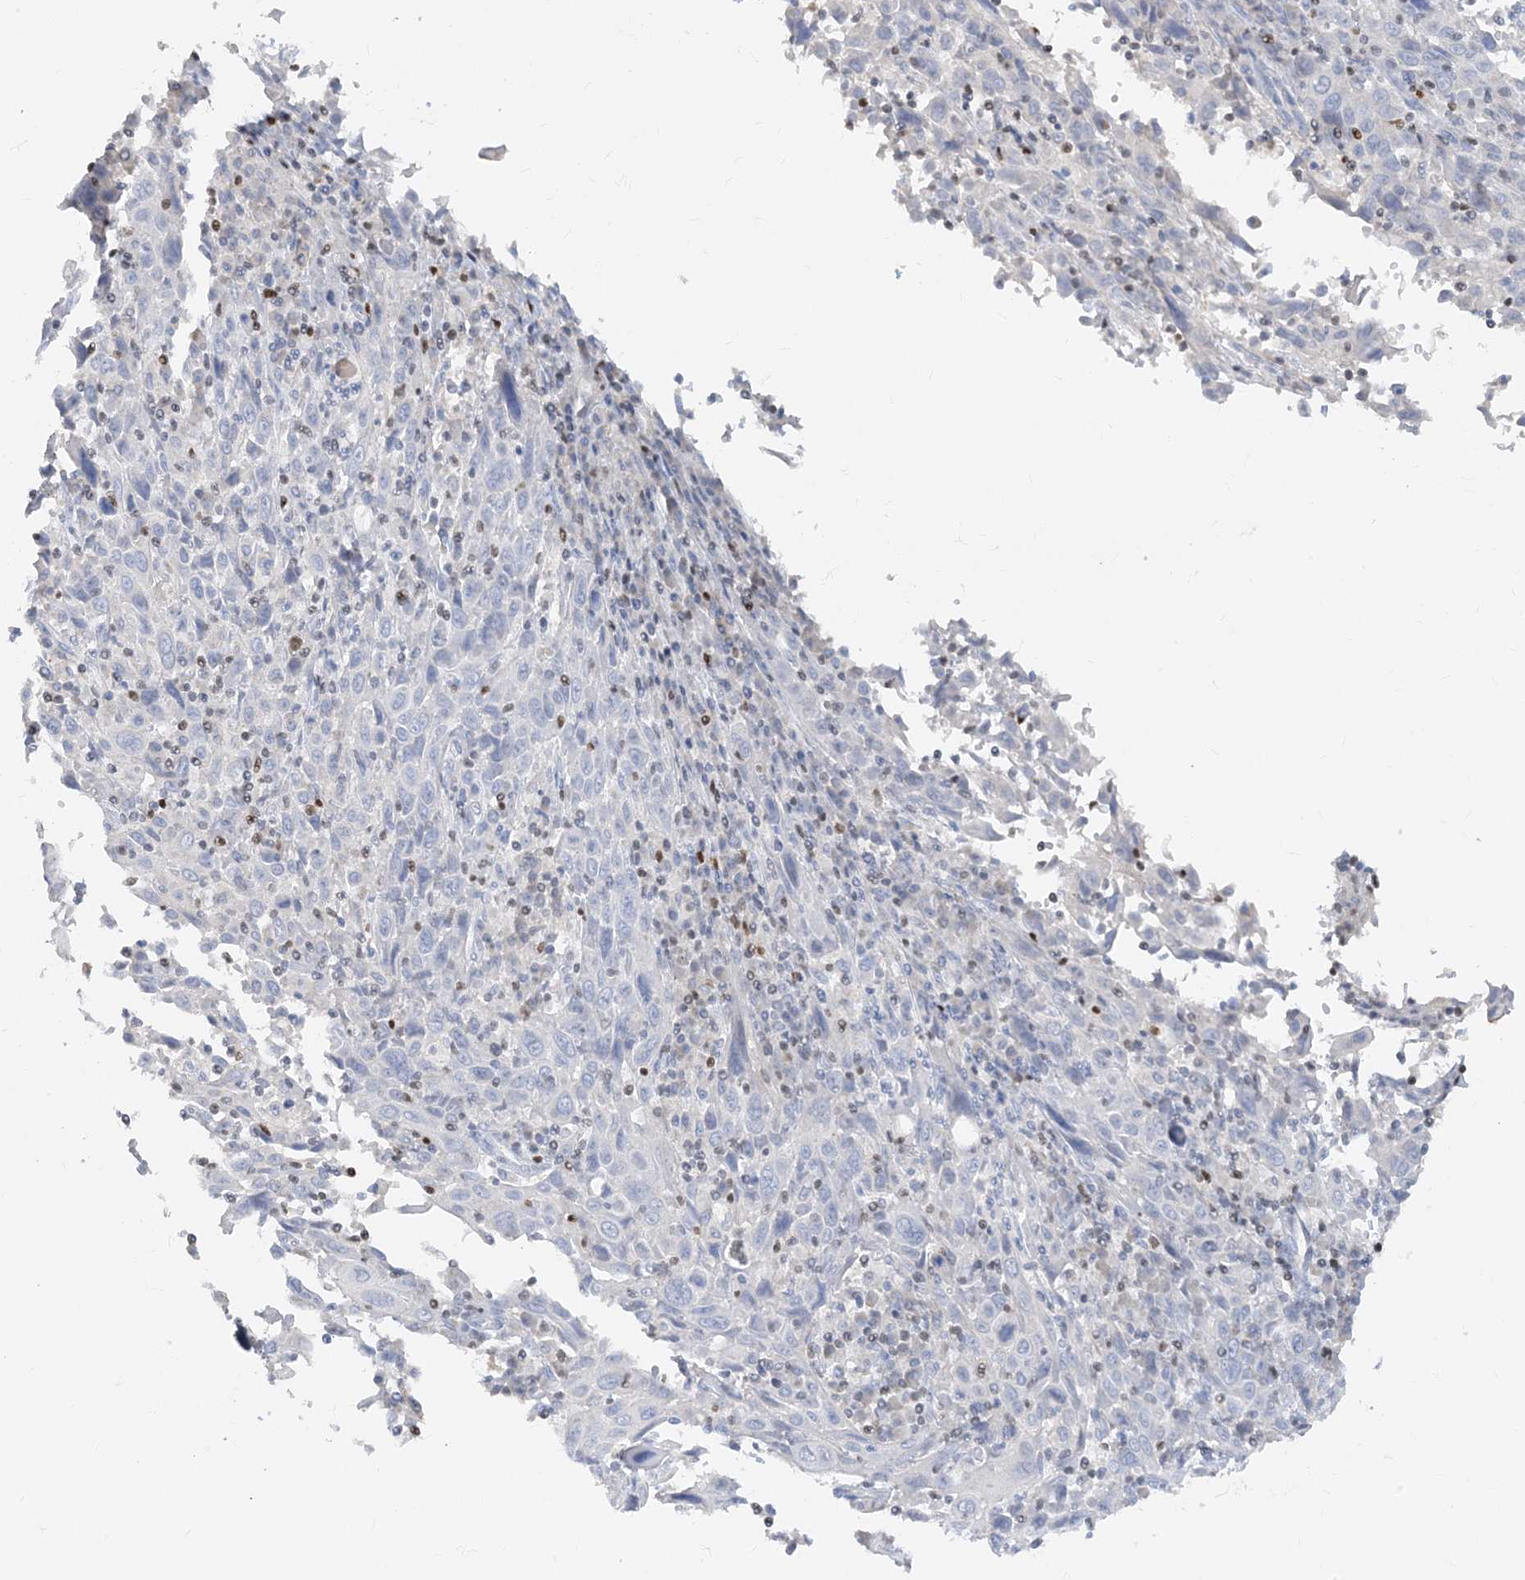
{"staining": {"intensity": "negative", "quantity": "none", "location": "none"}, "tissue": "cervical cancer", "cell_type": "Tumor cells", "image_type": "cancer", "snomed": [{"axis": "morphology", "description": "Squamous cell carcinoma, NOS"}, {"axis": "topography", "description": "Cervix"}], "caption": "An immunohistochemistry (IHC) micrograph of squamous cell carcinoma (cervical) is shown. There is no staining in tumor cells of squamous cell carcinoma (cervical).", "gene": "TBX21", "patient": {"sex": "female", "age": 46}}